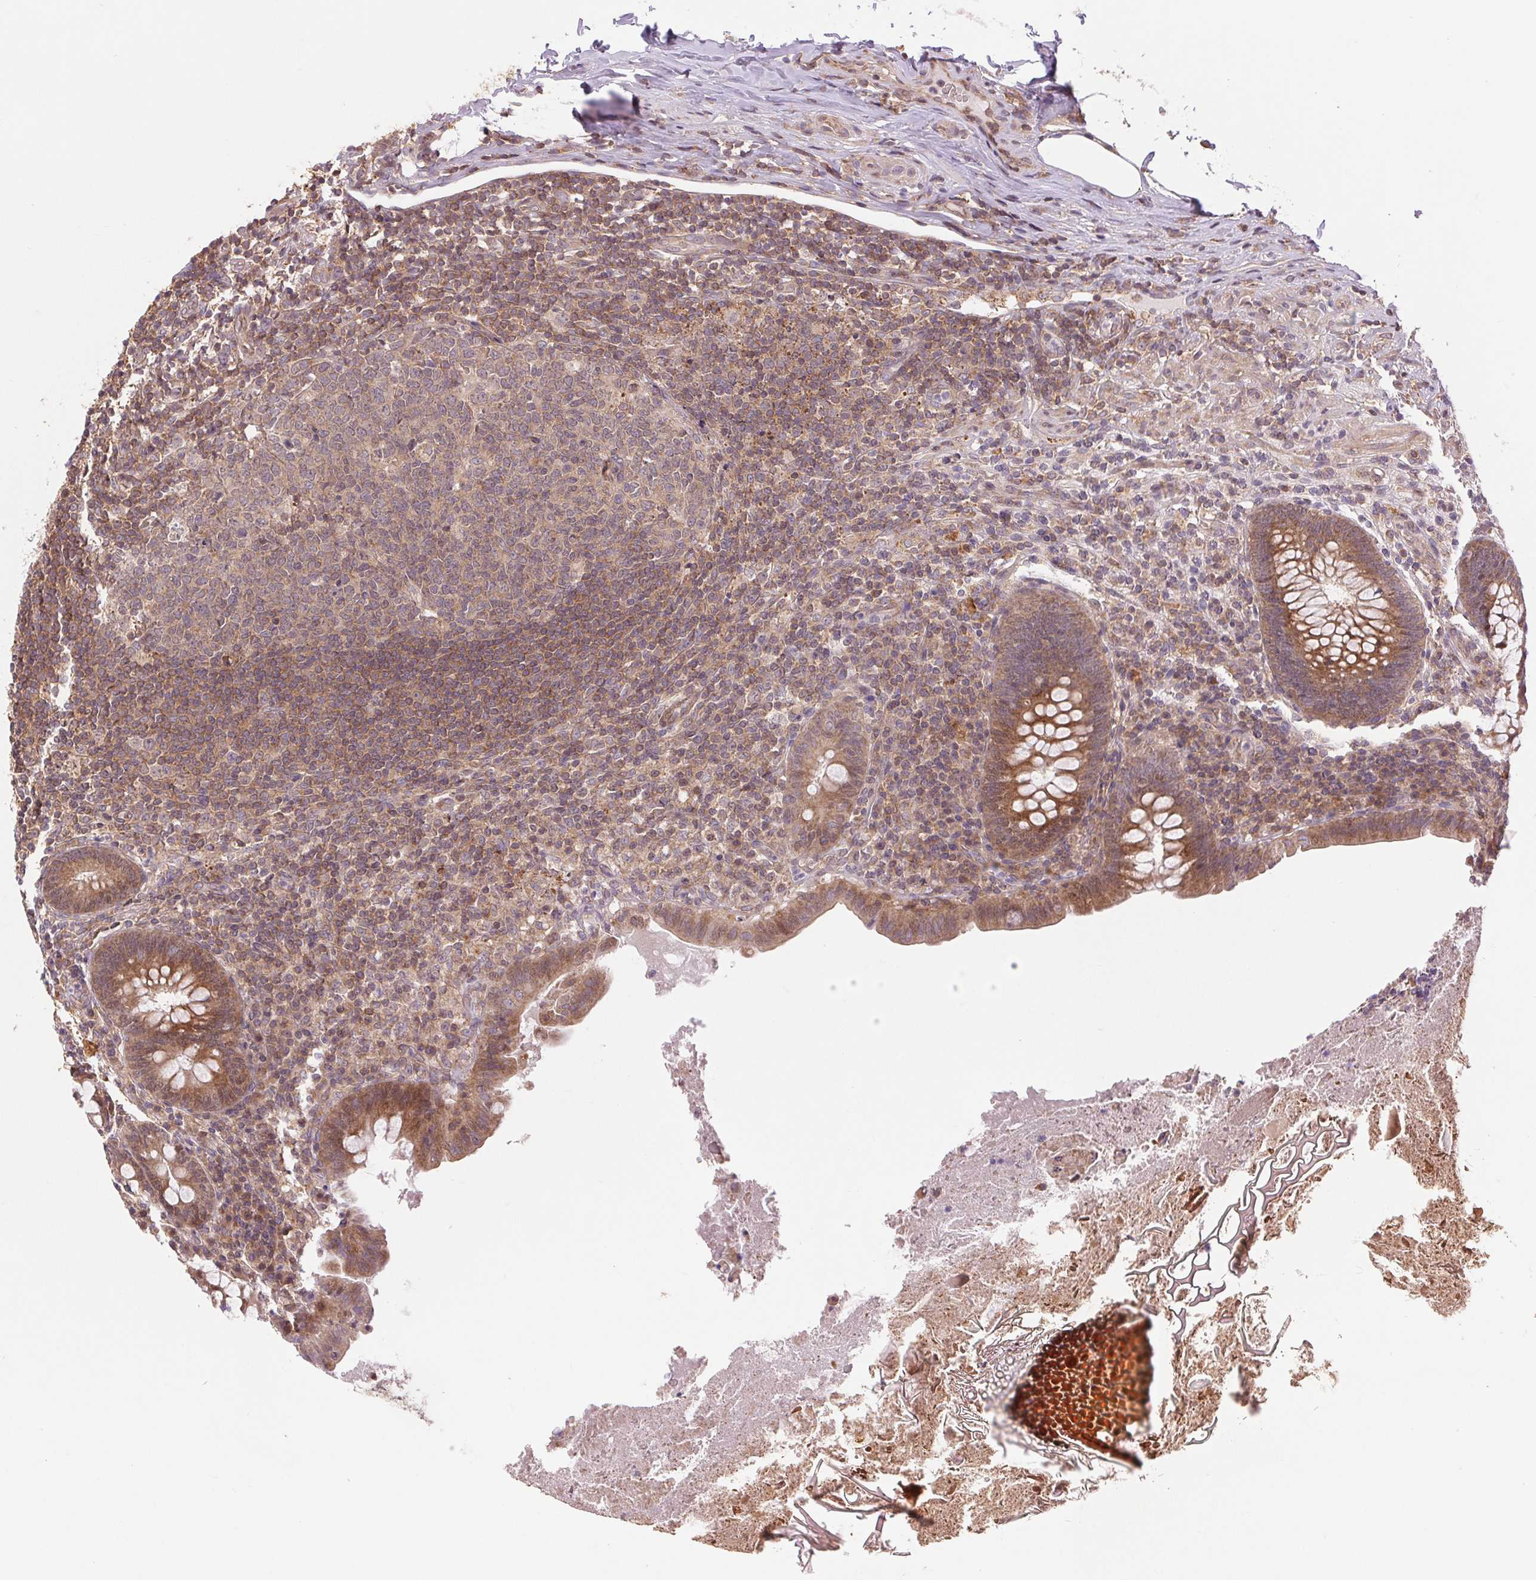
{"staining": {"intensity": "moderate", "quantity": ">75%", "location": "cytoplasmic/membranous,nuclear"}, "tissue": "appendix", "cell_type": "Glandular cells", "image_type": "normal", "snomed": [{"axis": "morphology", "description": "Normal tissue, NOS"}, {"axis": "topography", "description": "Appendix"}], "caption": "This photomicrograph shows immunohistochemistry staining of benign appendix, with medium moderate cytoplasmic/membranous,nuclear positivity in about >75% of glandular cells.", "gene": "BTF3L4", "patient": {"sex": "male", "age": 47}}